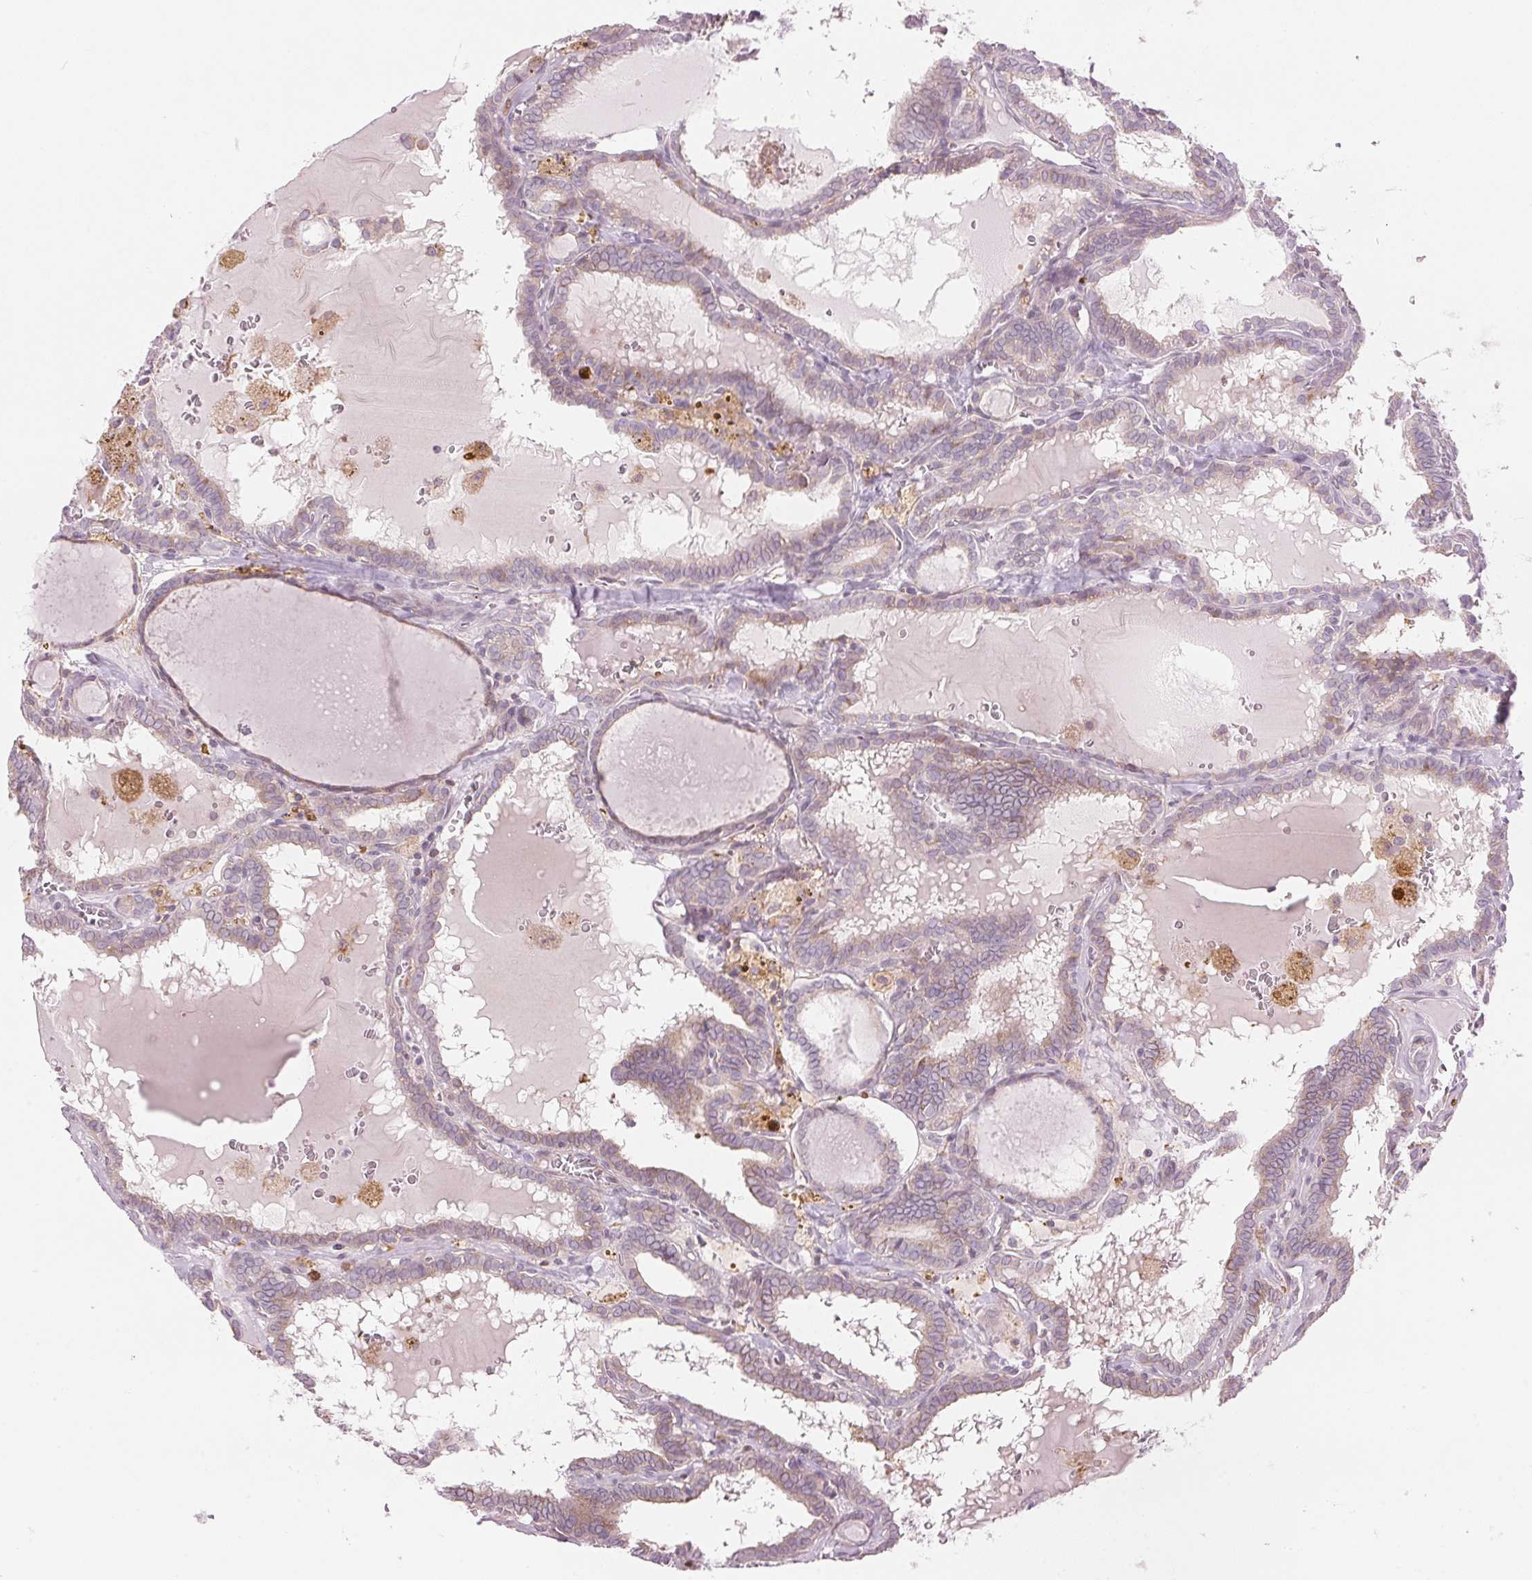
{"staining": {"intensity": "weak", "quantity": "<25%", "location": "cytoplasmic/membranous"}, "tissue": "thyroid cancer", "cell_type": "Tumor cells", "image_type": "cancer", "snomed": [{"axis": "morphology", "description": "Papillary adenocarcinoma, NOS"}, {"axis": "topography", "description": "Thyroid gland"}], "caption": "Thyroid cancer (papillary adenocarcinoma) stained for a protein using immunohistochemistry (IHC) shows no expression tumor cells.", "gene": "GNMT", "patient": {"sex": "female", "age": 39}}